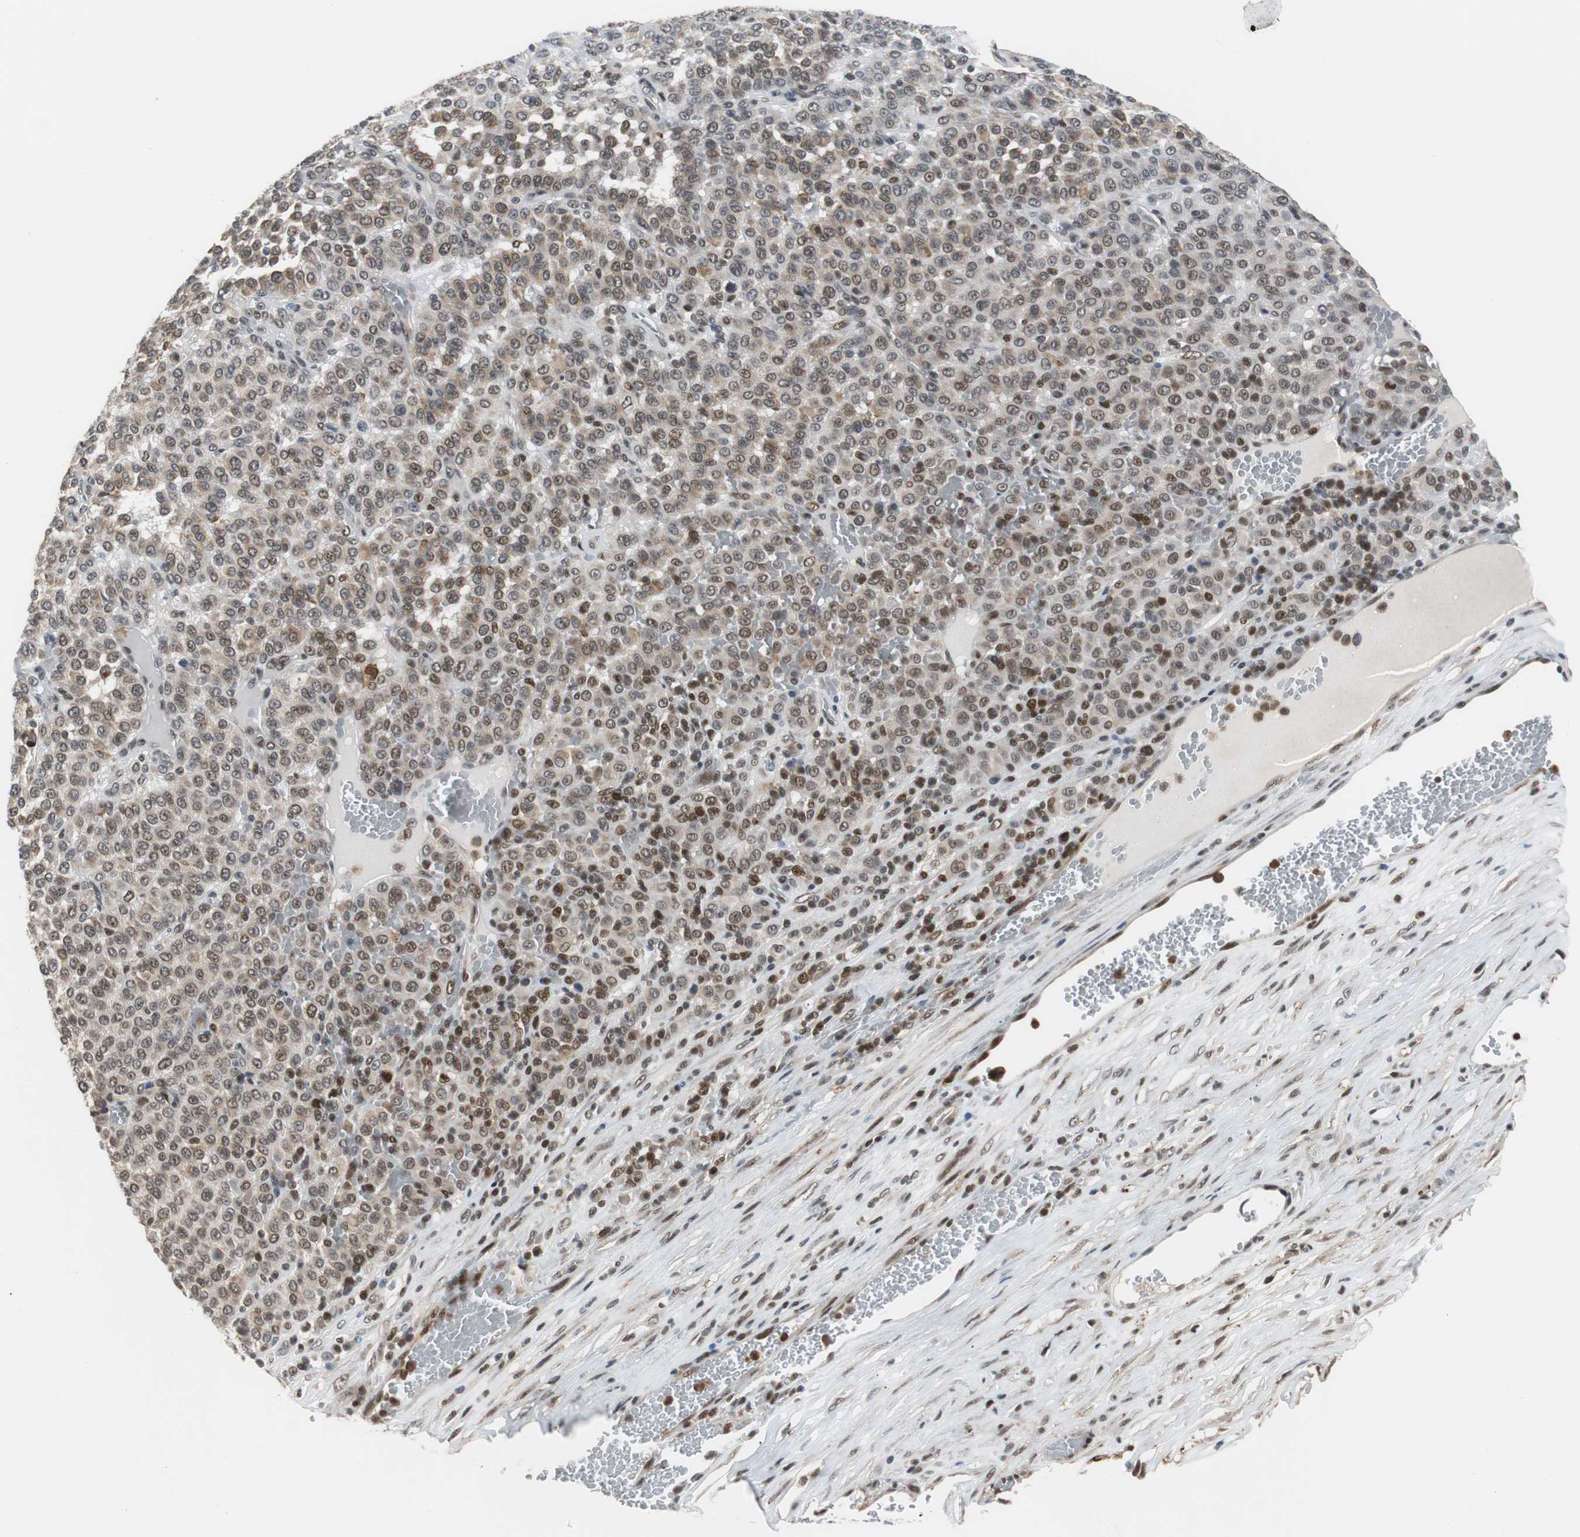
{"staining": {"intensity": "moderate", "quantity": ">75%", "location": "cytoplasmic/membranous,nuclear"}, "tissue": "melanoma", "cell_type": "Tumor cells", "image_type": "cancer", "snomed": [{"axis": "morphology", "description": "Malignant melanoma, Metastatic site"}, {"axis": "topography", "description": "Pancreas"}], "caption": "IHC image of human melanoma stained for a protein (brown), which displays medium levels of moderate cytoplasmic/membranous and nuclear staining in about >75% of tumor cells.", "gene": "SIRT1", "patient": {"sex": "female", "age": 30}}